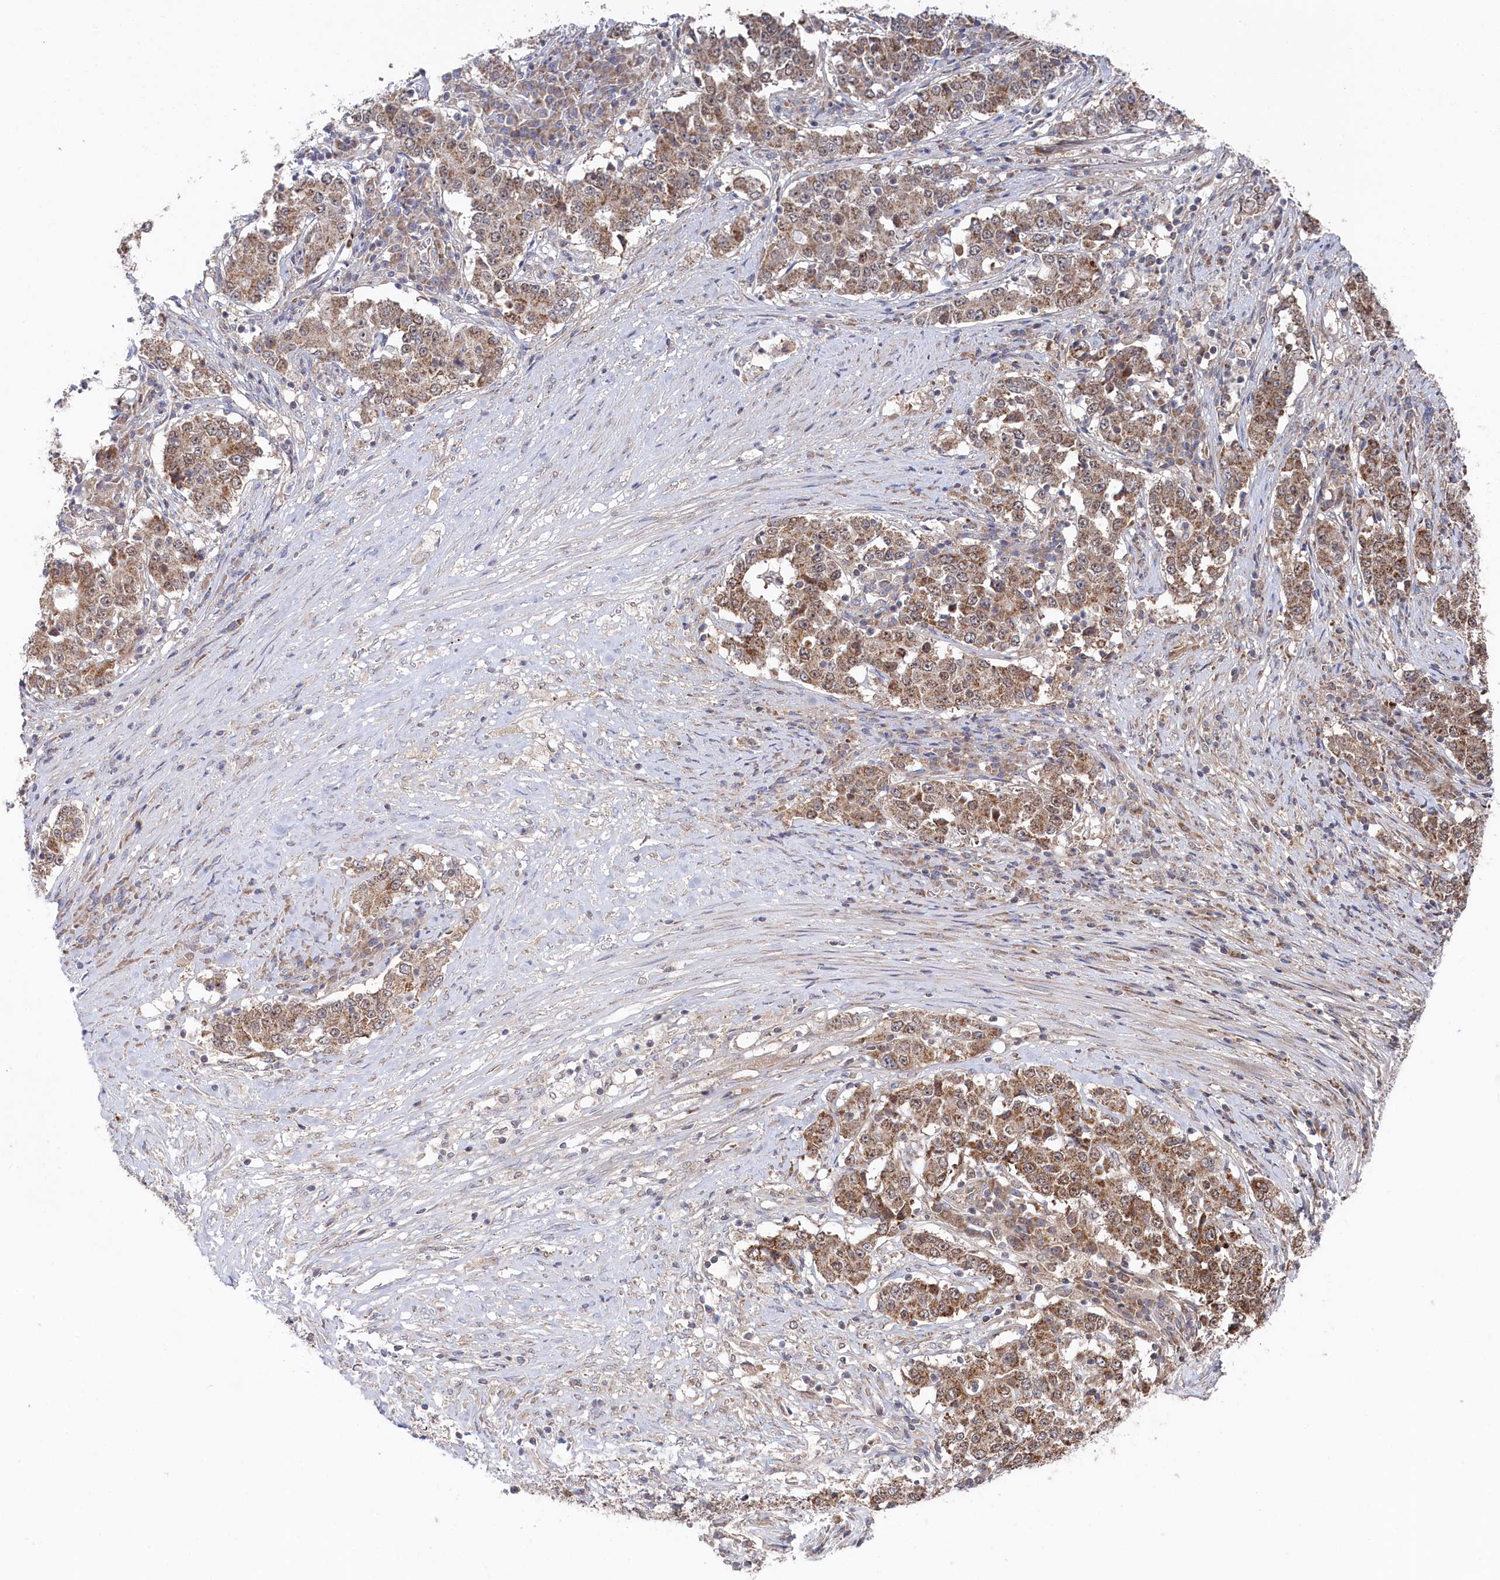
{"staining": {"intensity": "moderate", "quantity": ">75%", "location": "cytoplasmic/membranous"}, "tissue": "stomach cancer", "cell_type": "Tumor cells", "image_type": "cancer", "snomed": [{"axis": "morphology", "description": "Adenocarcinoma, NOS"}, {"axis": "topography", "description": "Stomach"}], "caption": "This photomicrograph exhibits IHC staining of adenocarcinoma (stomach), with medium moderate cytoplasmic/membranous positivity in about >75% of tumor cells.", "gene": "WAPL", "patient": {"sex": "male", "age": 59}}